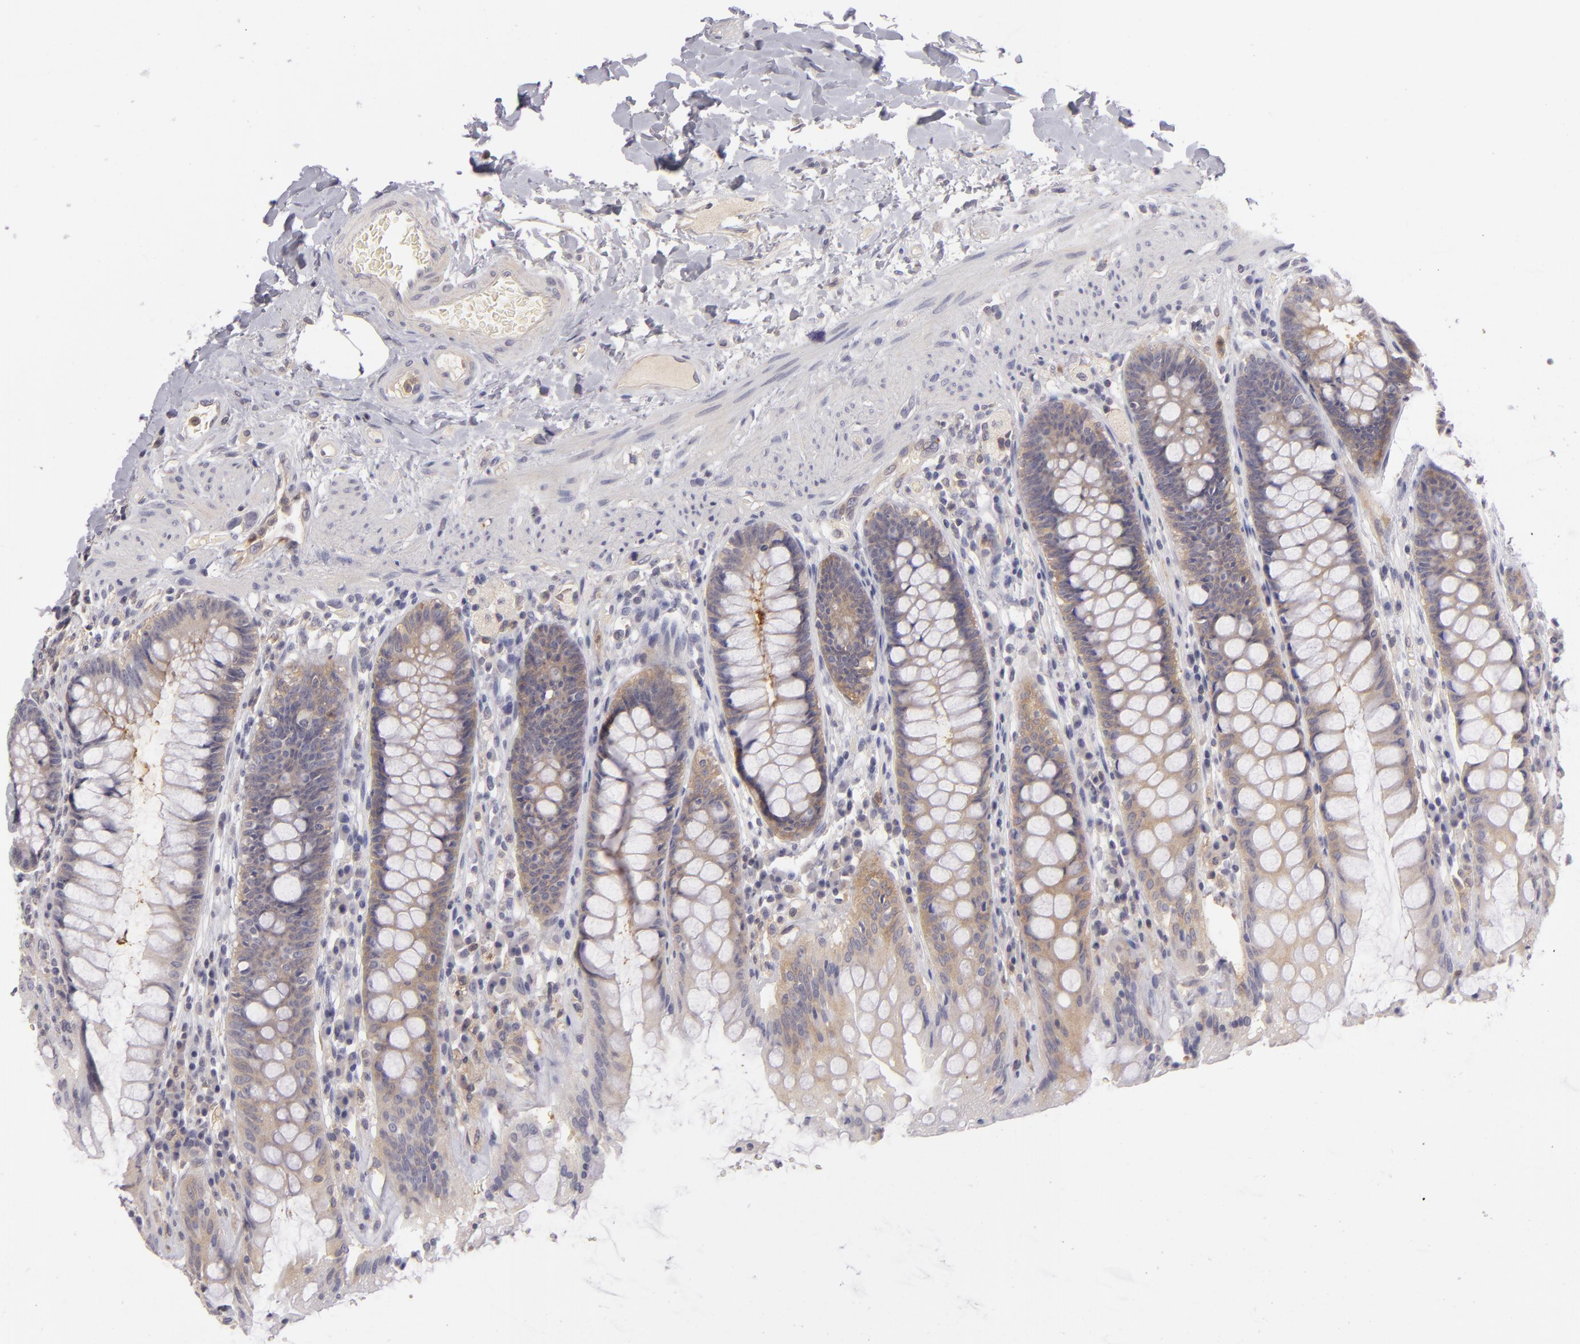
{"staining": {"intensity": "moderate", "quantity": "25%-75%", "location": "cytoplasmic/membranous"}, "tissue": "rectum", "cell_type": "Glandular cells", "image_type": "normal", "snomed": [{"axis": "morphology", "description": "Normal tissue, NOS"}, {"axis": "topography", "description": "Rectum"}], "caption": "A micrograph showing moderate cytoplasmic/membranous staining in about 25%-75% of glandular cells in benign rectum, as visualized by brown immunohistochemical staining.", "gene": "MMP10", "patient": {"sex": "female", "age": 46}}